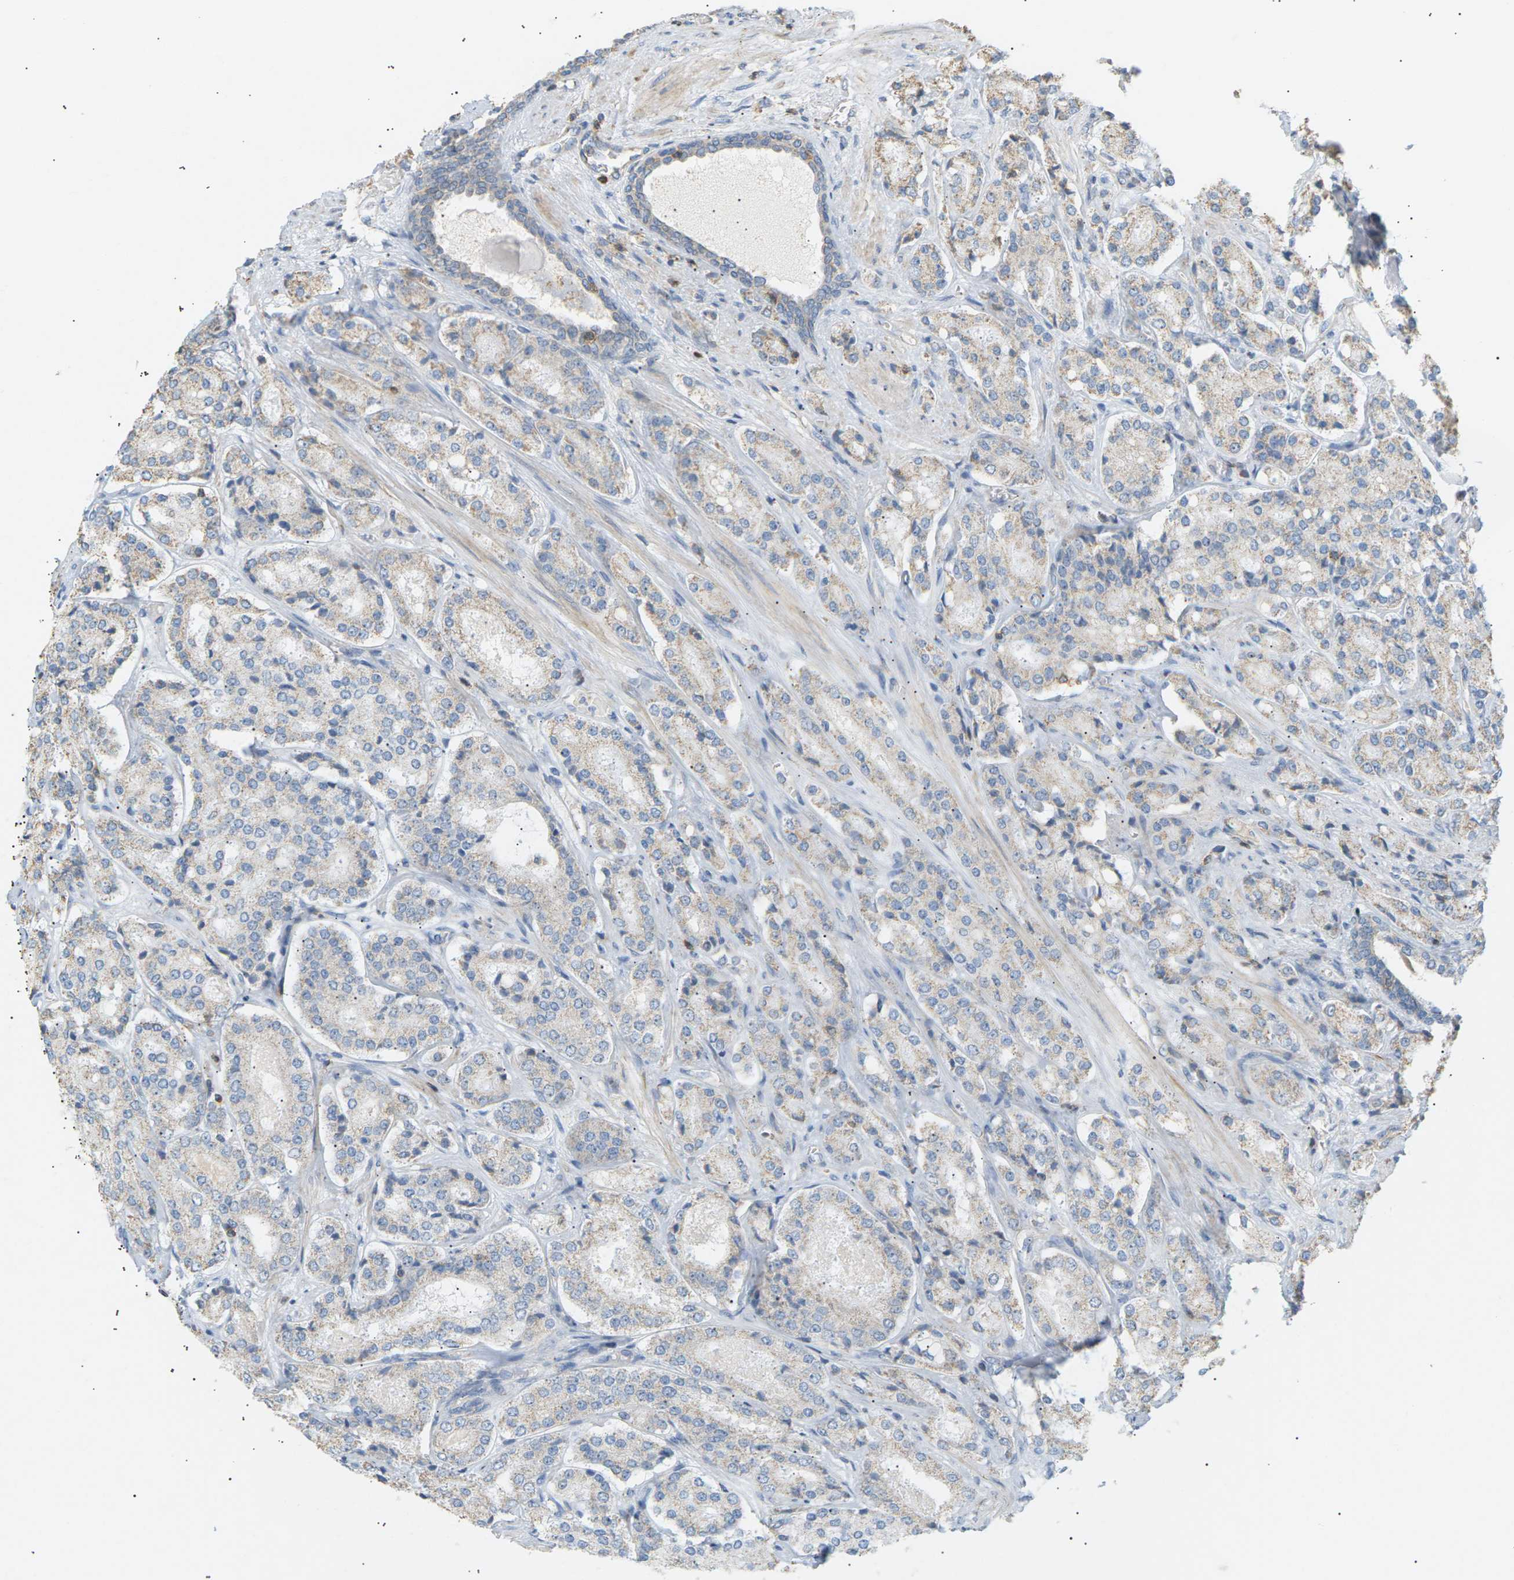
{"staining": {"intensity": "weak", "quantity": "<25%", "location": "cytoplasmic/membranous"}, "tissue": "prostate cancer", "cell_type": "Tumor cells", "image_type": "cancer", "snomed": [{"axis": "morphology", "description": "Adenocarcinoma, High grade"}, {"axis": "topography", "description": "Prostate"}], "caption": "A high-resolution image shows immunohistochemistry (IHC) staining of prostate cancer (high-grade adenocarcinoma), which demonstrates no significant staining in tumor cells.", "gene": "LIME1", "patient": {"sex": "male", "age": 65}}